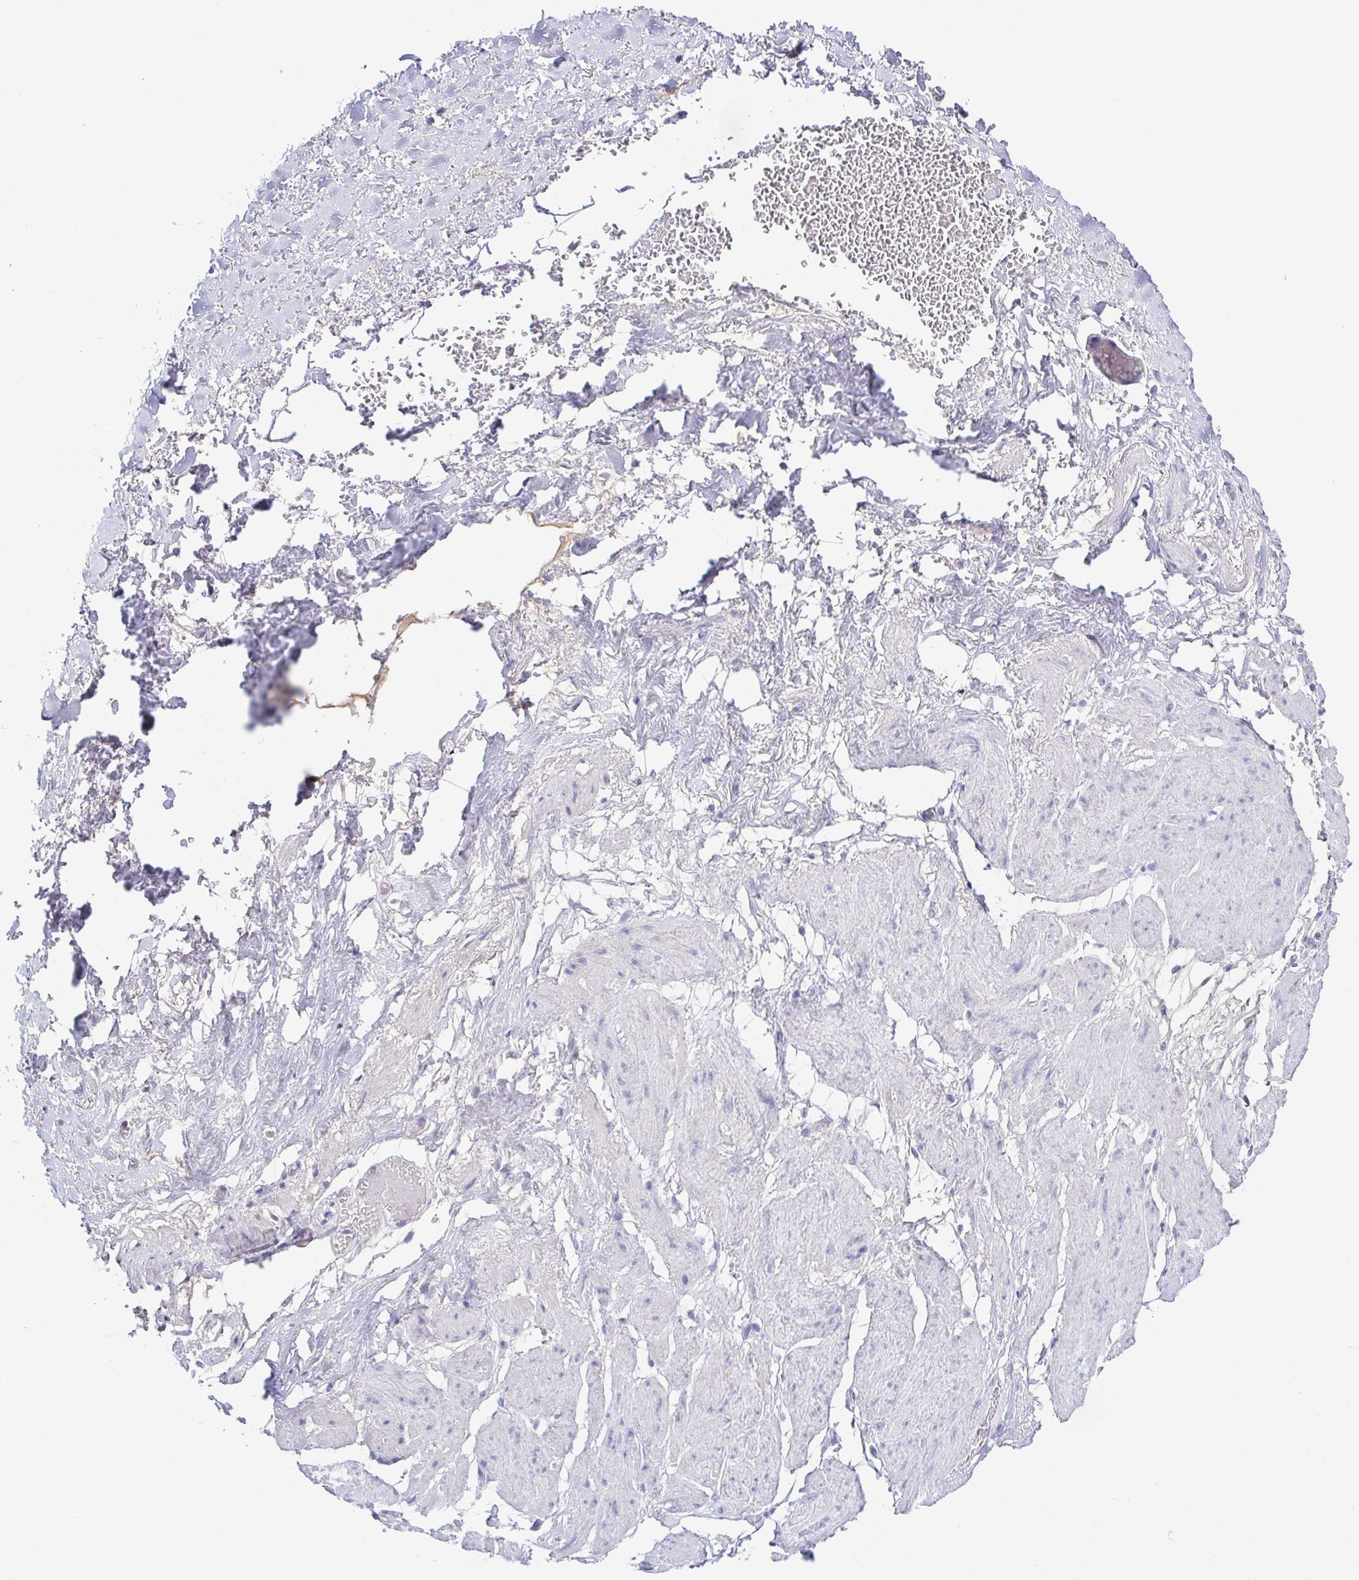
{"staining": {"intensity": "negative", "quantity": "none", "location": "none"}, "tissue": "adipose tissue", "cell_type": "Adipocytes", "image_type": "normal", "snomed": [{"axis": "morphology", "description": "Normal tissue, NOS"}, {"axis": "topography", "description": "Vagina"}, {"axis": "topography", "description": "Peripheral nerve tissue"}], "caption": "Human adipose tissue stained for a protein using immunohistochemistry displays no positivity in adipocytes.", "gene": "A1BG", "patient": {"sex": "female", "age": 71}}